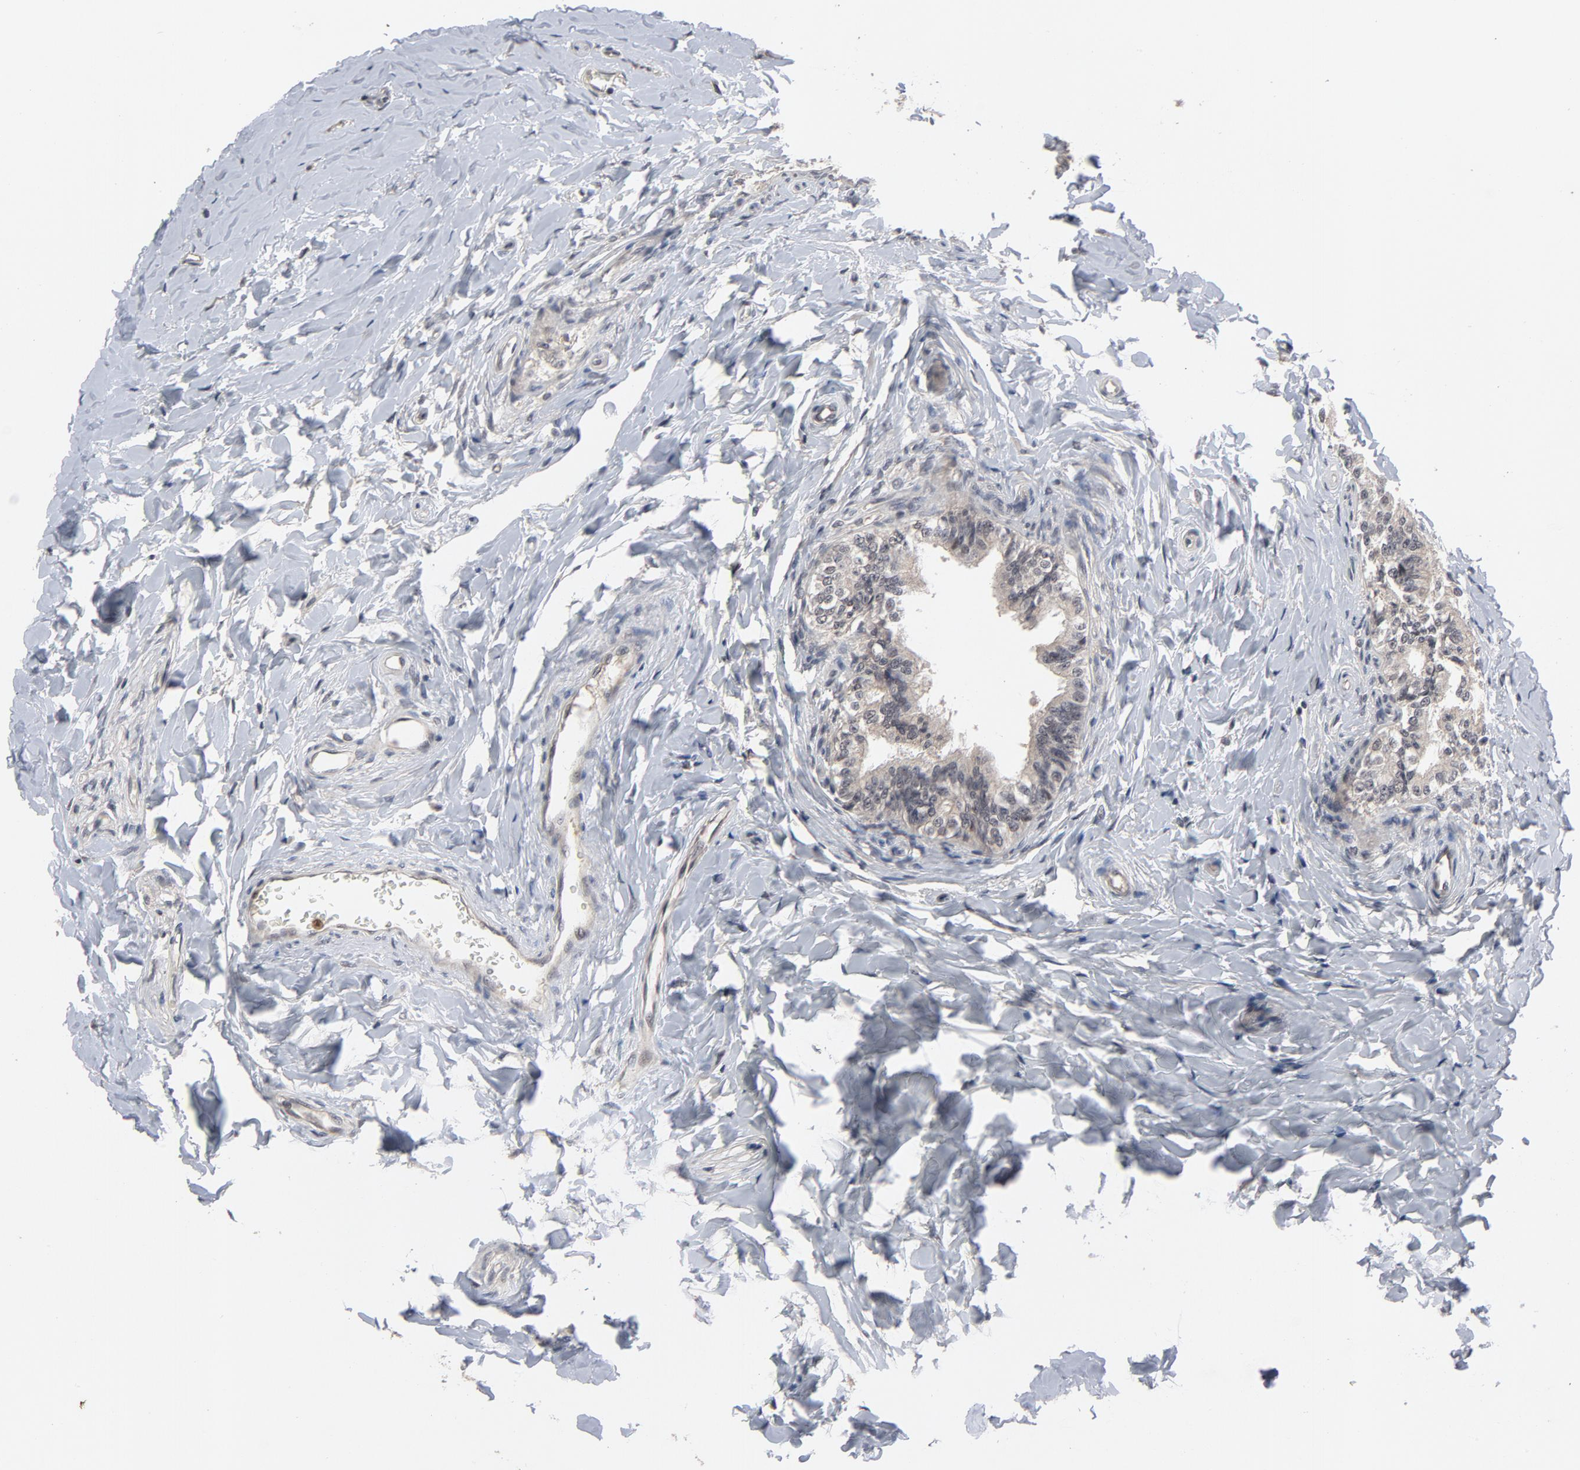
{"staining": {"intensity": "strong", "quantity": "<25%", "location": "nuclear"}, "tissue": "epididymis", "cell_type": "Glandular cells", "image_type": "normal", "snomed": [{"axis": "morphology", "description": "Normal tissue, NOS"}, {"axis": "topography", "description": "Soft tissue"}, {"axis": "topography", "description": "Epididymis"}], "caption": "Strong nuclear positivity for a protein is identified in approximately <25% of glandular cells of unremarkable epididymis using immunohistochemistry.", "gene": "RTL5", "patient": {"sex": "male", "age": 26}}